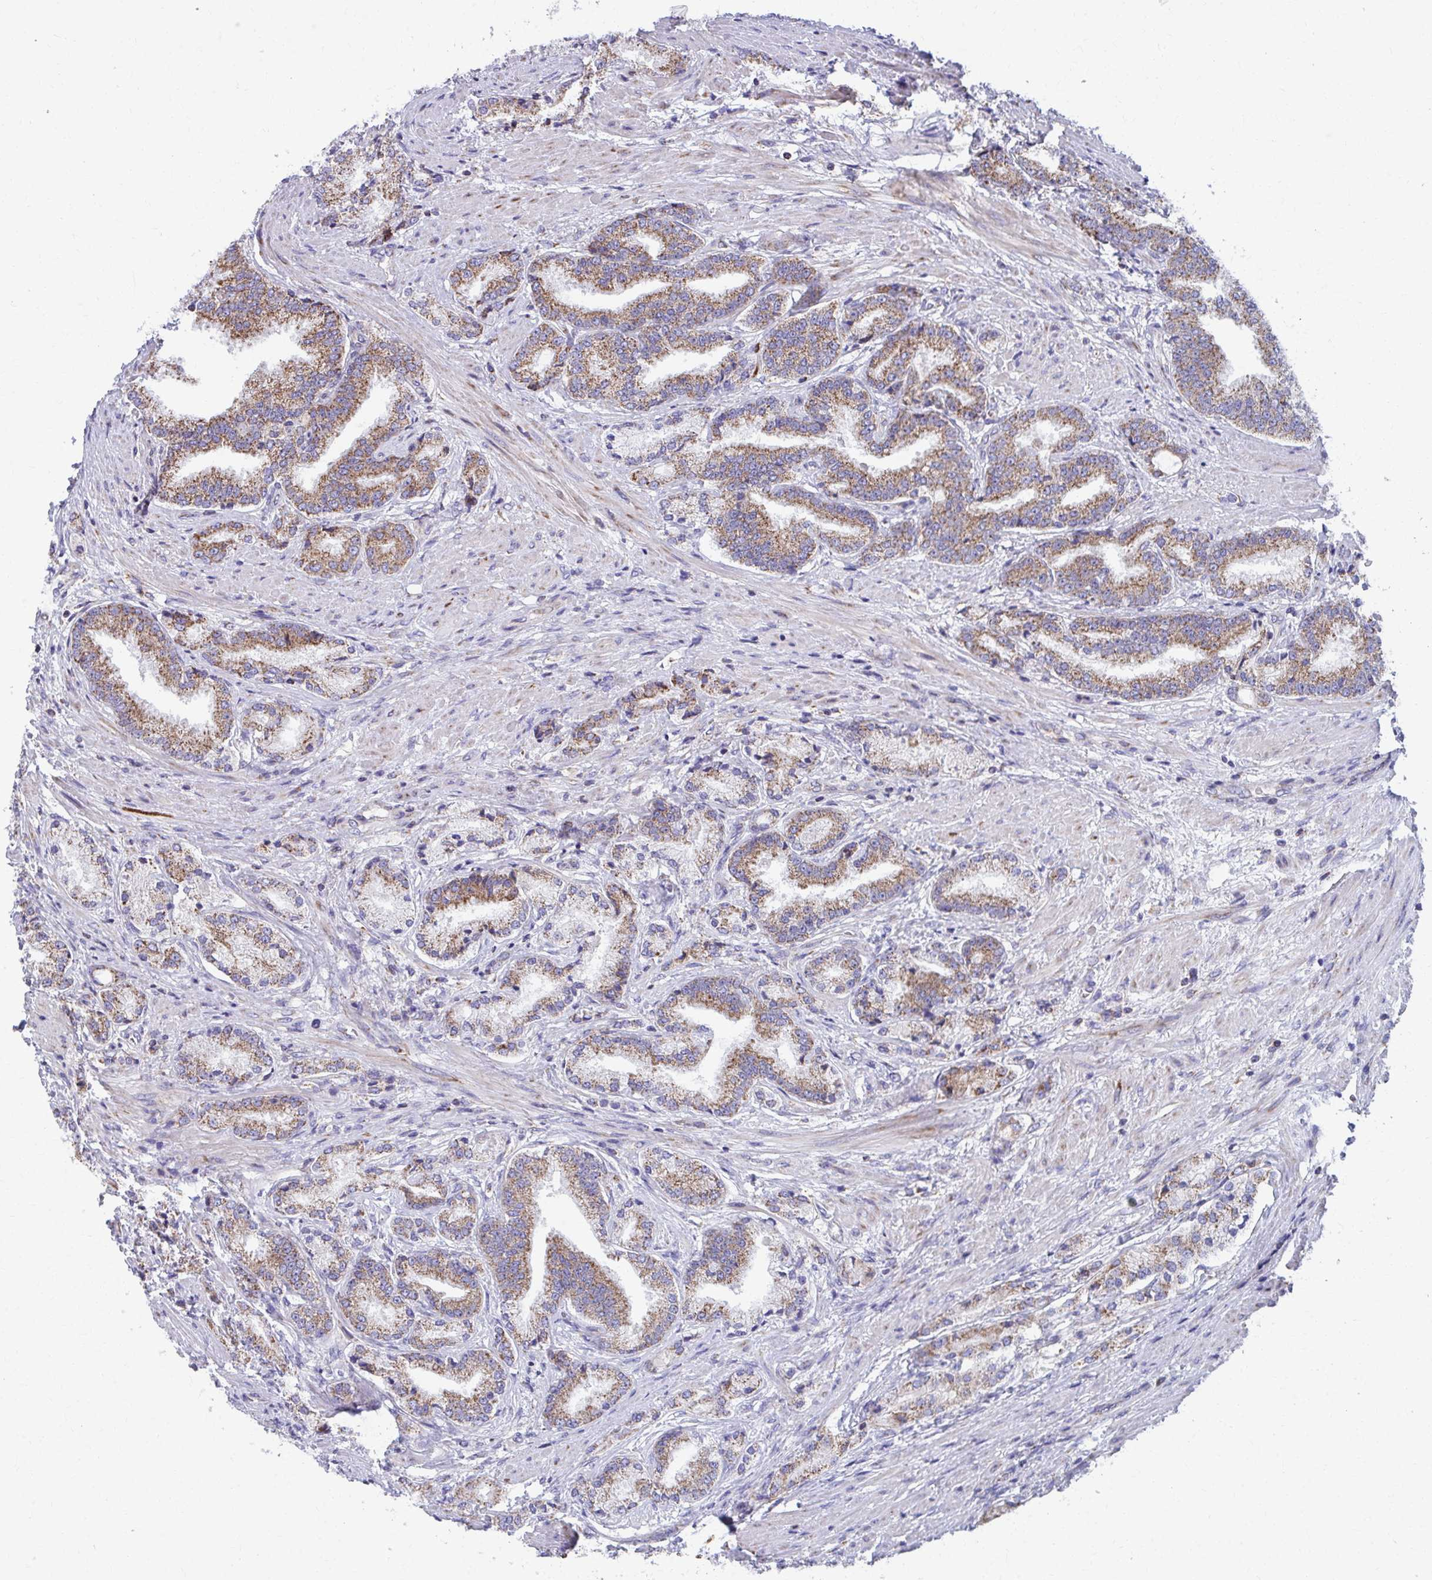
{"staining": {"intensity": "moderate", "quantity": ">75%", "location": "cytoplasmic/membranous"}, "tissue": "prostate cancer", "cell_type": "Tumor cells", "image_type": "cancer", "snomed": [{"axis": "morphology", "description": "Adenocarcinoma, High grade"}, {"axis": "topography", "description": "Prostate and seminal vesicle, NOS"}], "caption": "There is medium levels of moderate cytoplasmic/membranous staining in tumor cells of prostate cancer, as demonstrated by immunohistochemical staining (brown color).", "gene": "RCC1L", "patient": {"sex": "male", "age": 61}}